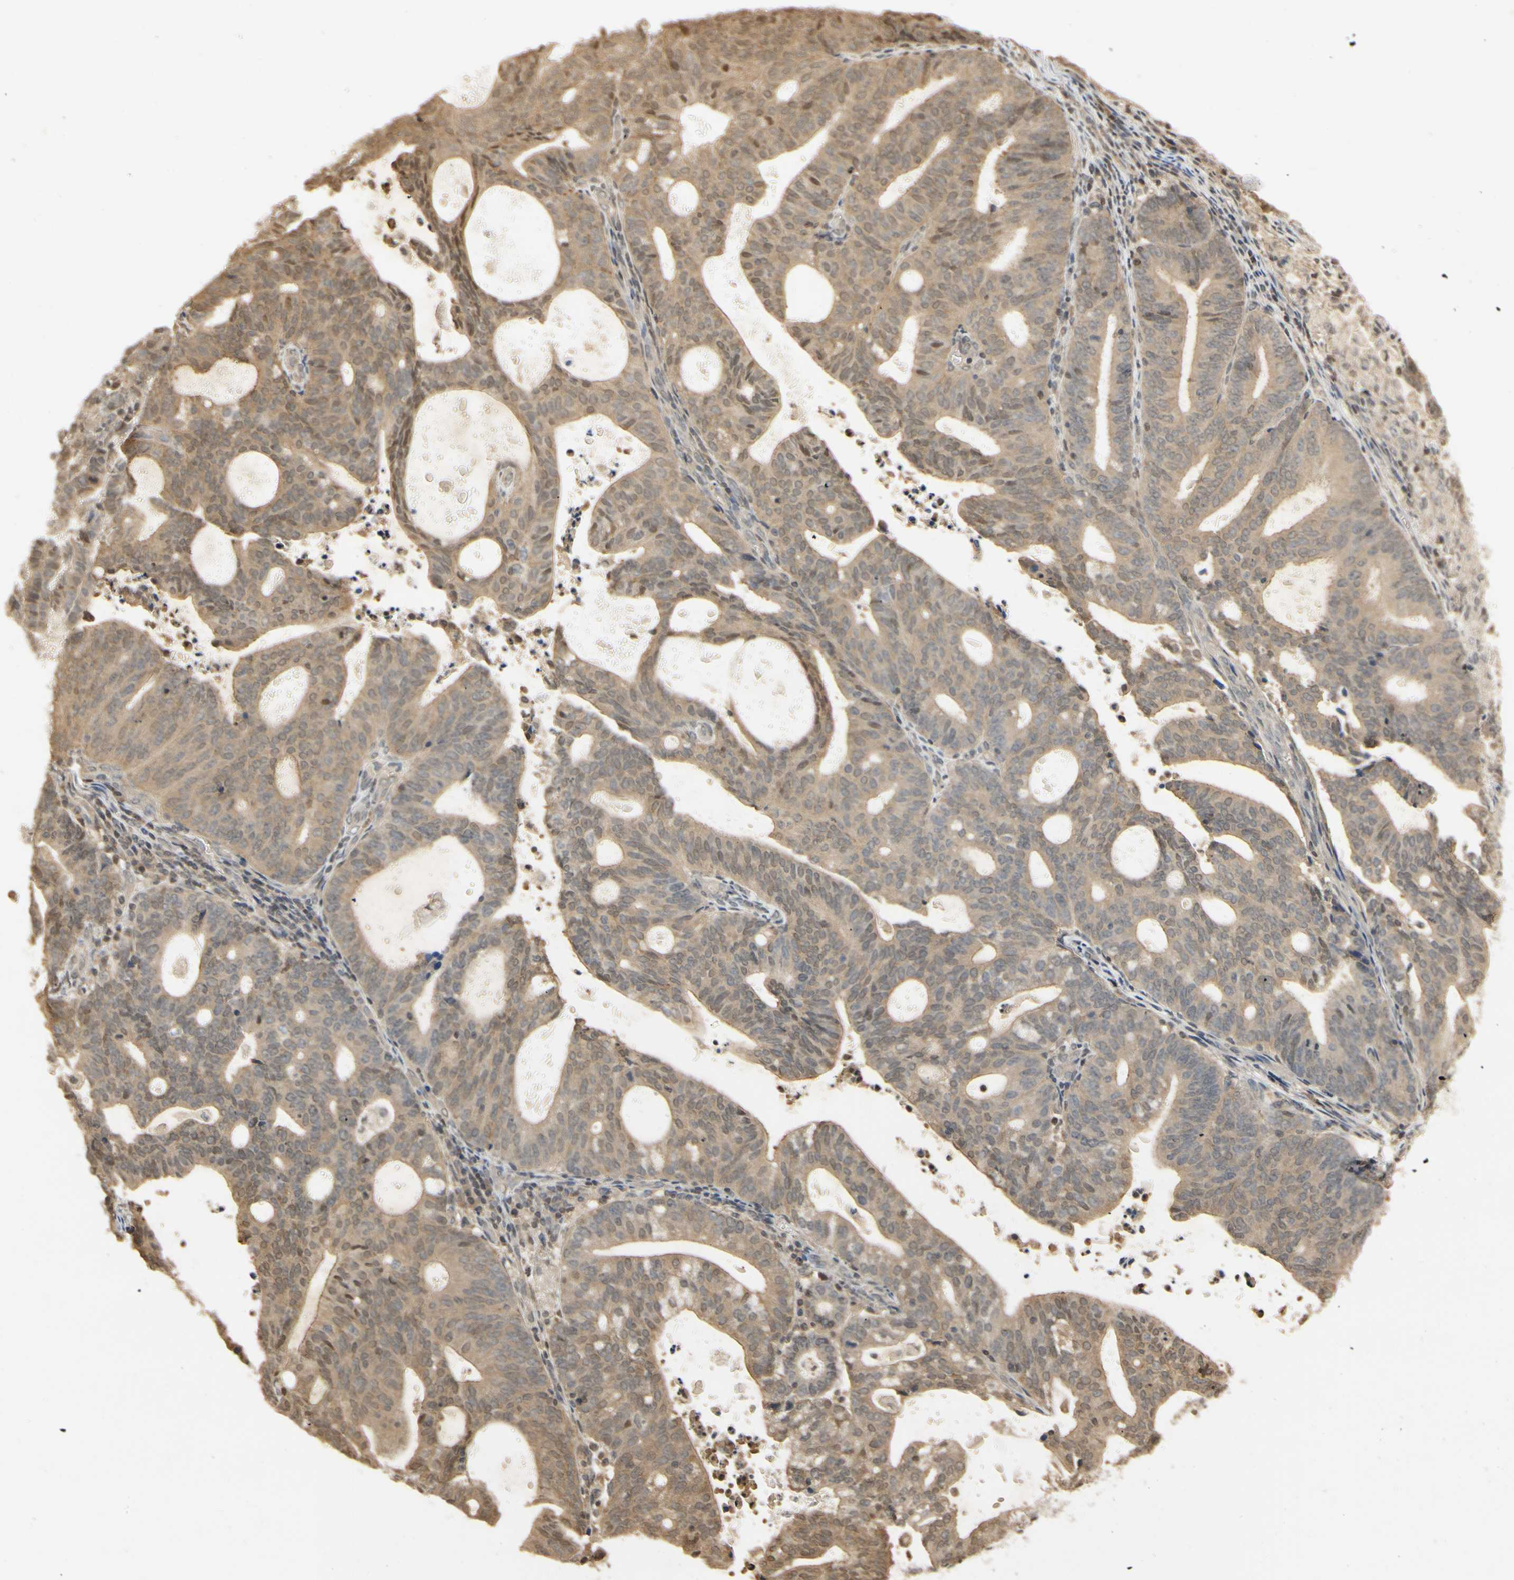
{"staining": {"intensity": "weak", "quantity": ">75%", "location": "cytoplasmic/membranous"}, "tissue": "endometrial cancer", "cell_type": "Tumor cells", "image_type": "cancer", "snomed": [{"axis": "morphology", "description": "Adenocarcinoma, NOS"}, {"axis": "topography", "description": "Uterus"}], "caption": "A high-resolution image shows immunohistochemistry (IHC) staining of endometrial cancer (adenocarcinoma), which displays weak cytoplasmic/membranous staining in about >75% of tumor cells.", "gene": "SOD1", "patient": {"sex": "female", "age": 83}}